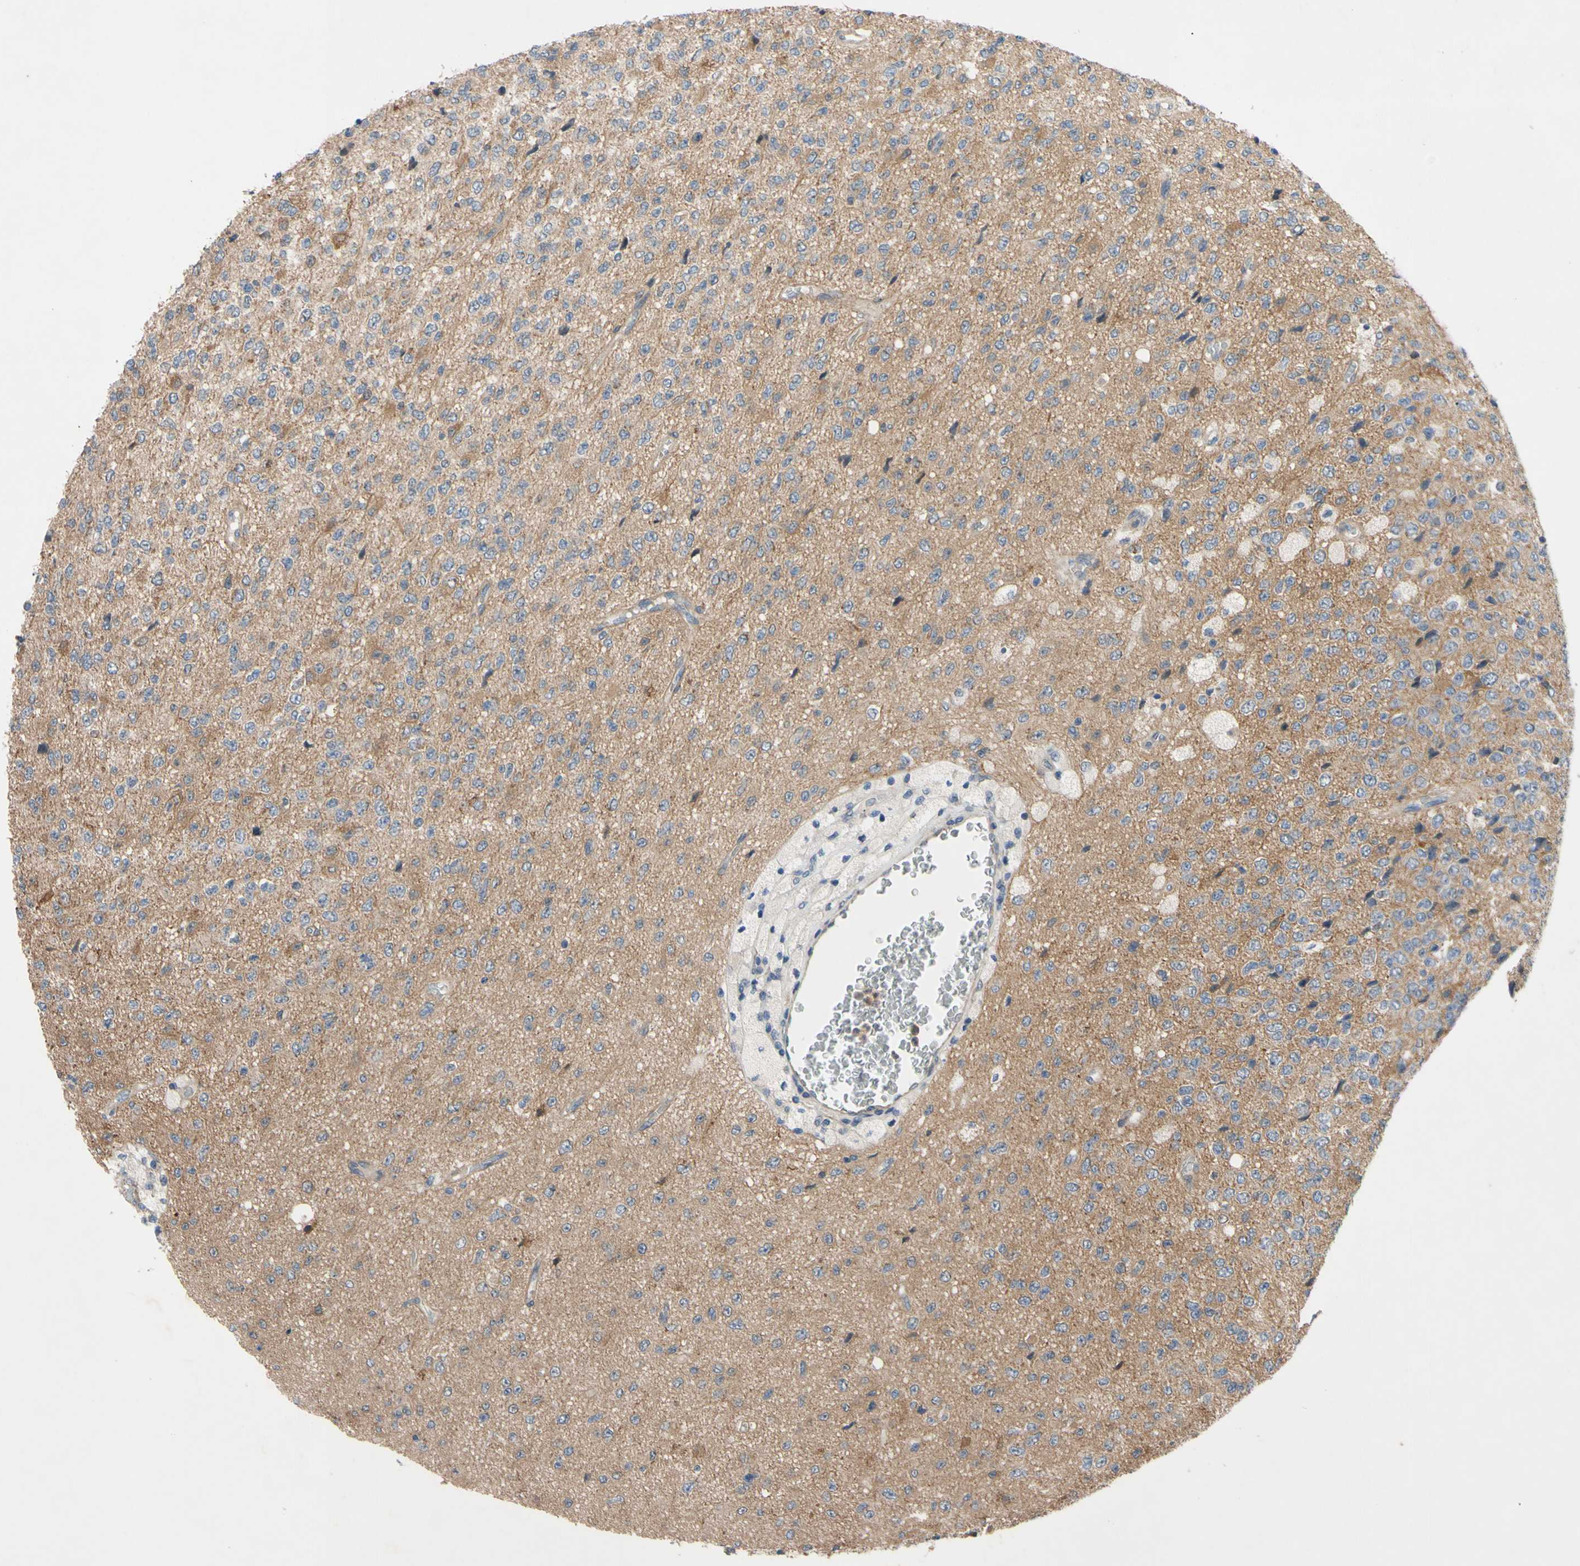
{"staining": {"intensity": "weak", "quantity": "25%-75%", "location": "cytoplasmic/membranous"}, "tissue": "glioma", "cell_type": "Tumor cells", "image_type": "cancer", "snomed": [{"axis": "morphology", "description": "Glioma, malignant, High grade"}, {"axis": "topography", "description": "pancreas cauda"}], "caption": "Immunohistochemistry (IHC) photomicrograph of neoplastic tissue: glioma stained using IHC displays low levels of weak protein expression localized specifically in the cytoplasmic/membranous of tumor cells, appearing as a cytoplasmic/membranous brown color.", "gene": "SVIL", "patient": {"sex": "male", "age": 60}}